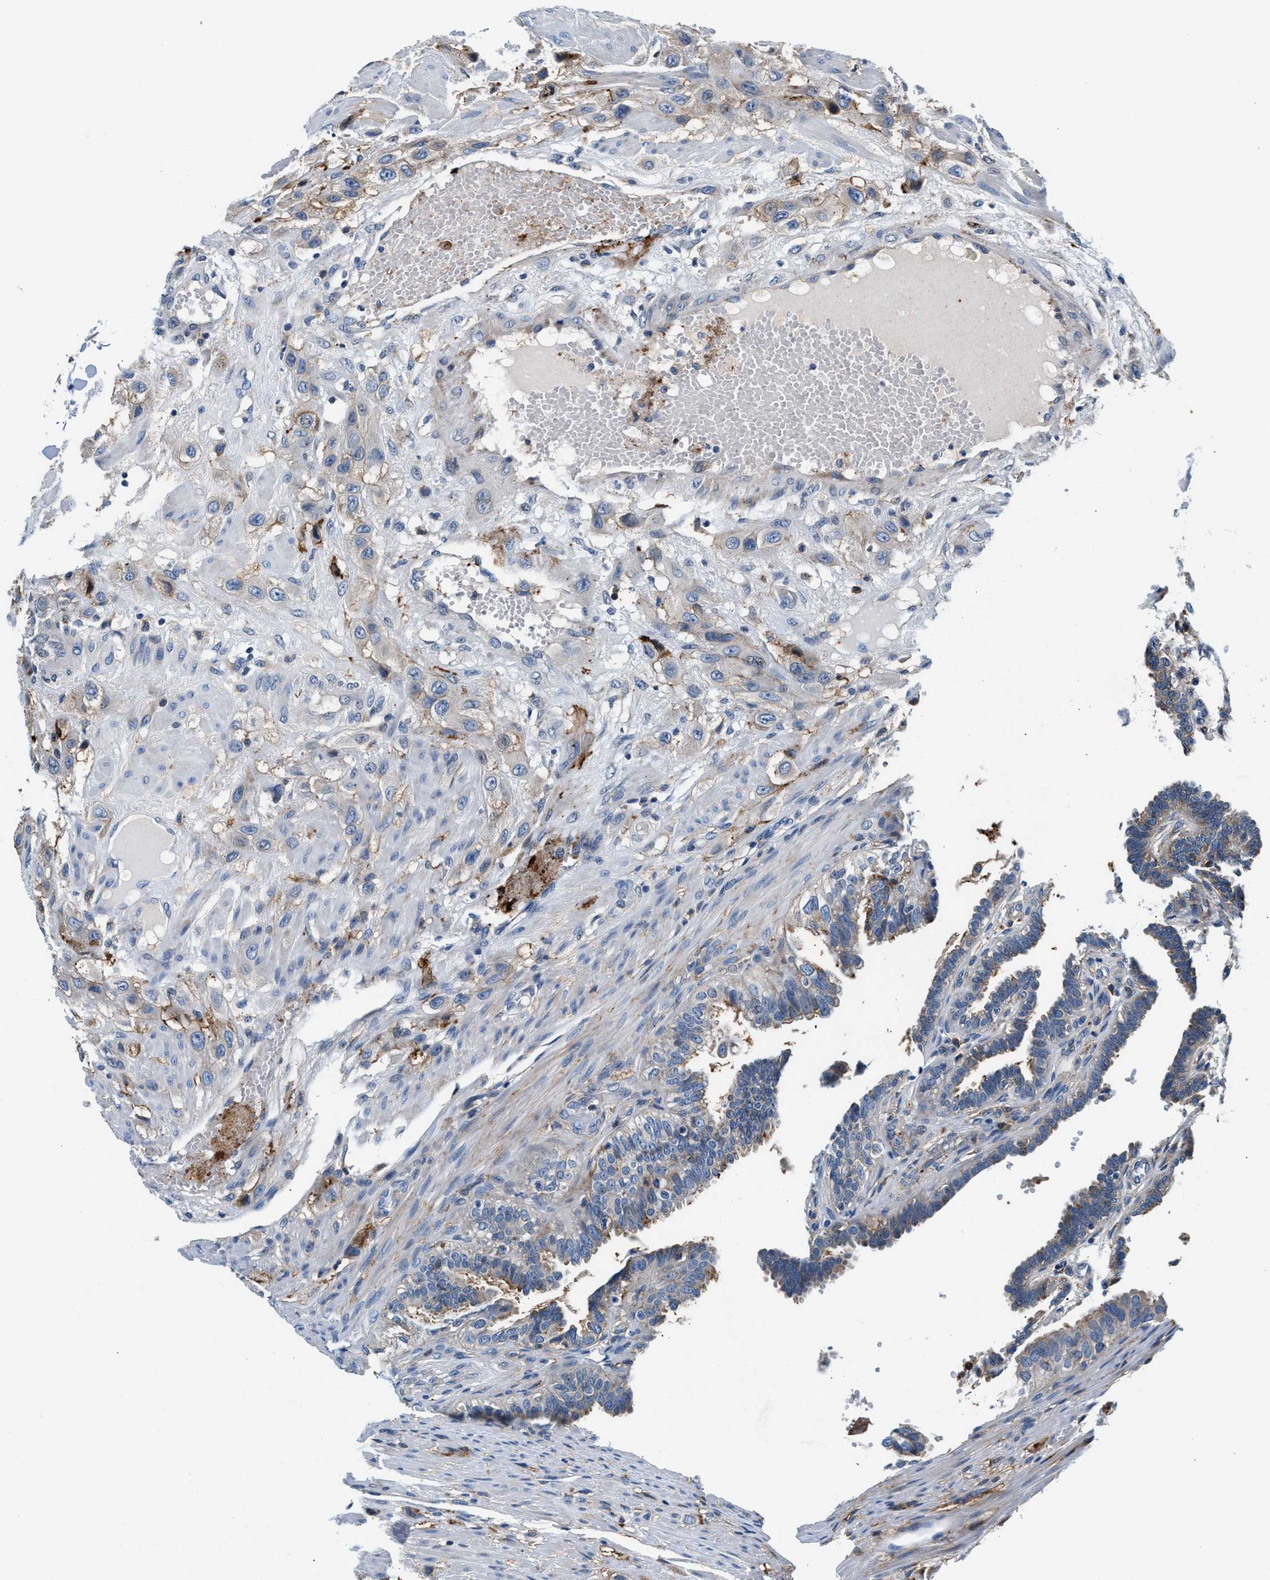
{"staining": {"intensity": "moderate", "quantity": ">75%", "location": "cytoplasmic/membranous"}, "tissue": "fallopian tube", "cell_type": "Glandular cells", "image_type": "normal", "snomed": [{"axis": "morphology", "description": "Normal tissue, NOS"}, {"axis": "topography", "description": "Fallopian tube"}, {"axis": "topography", "description": "Placenta"}], "caption": "A photomicrograph of human fallopian tube stained for a protein exhibits moderate cytoplasmic/membranous brown staining in glandular cells. (Stains: DAB in brown, nuclei in blue, Microscopy: brightfield microscopy at high magnification).", "gene": "SLFN11", "patient": {"sex": "female", "age": 34}}